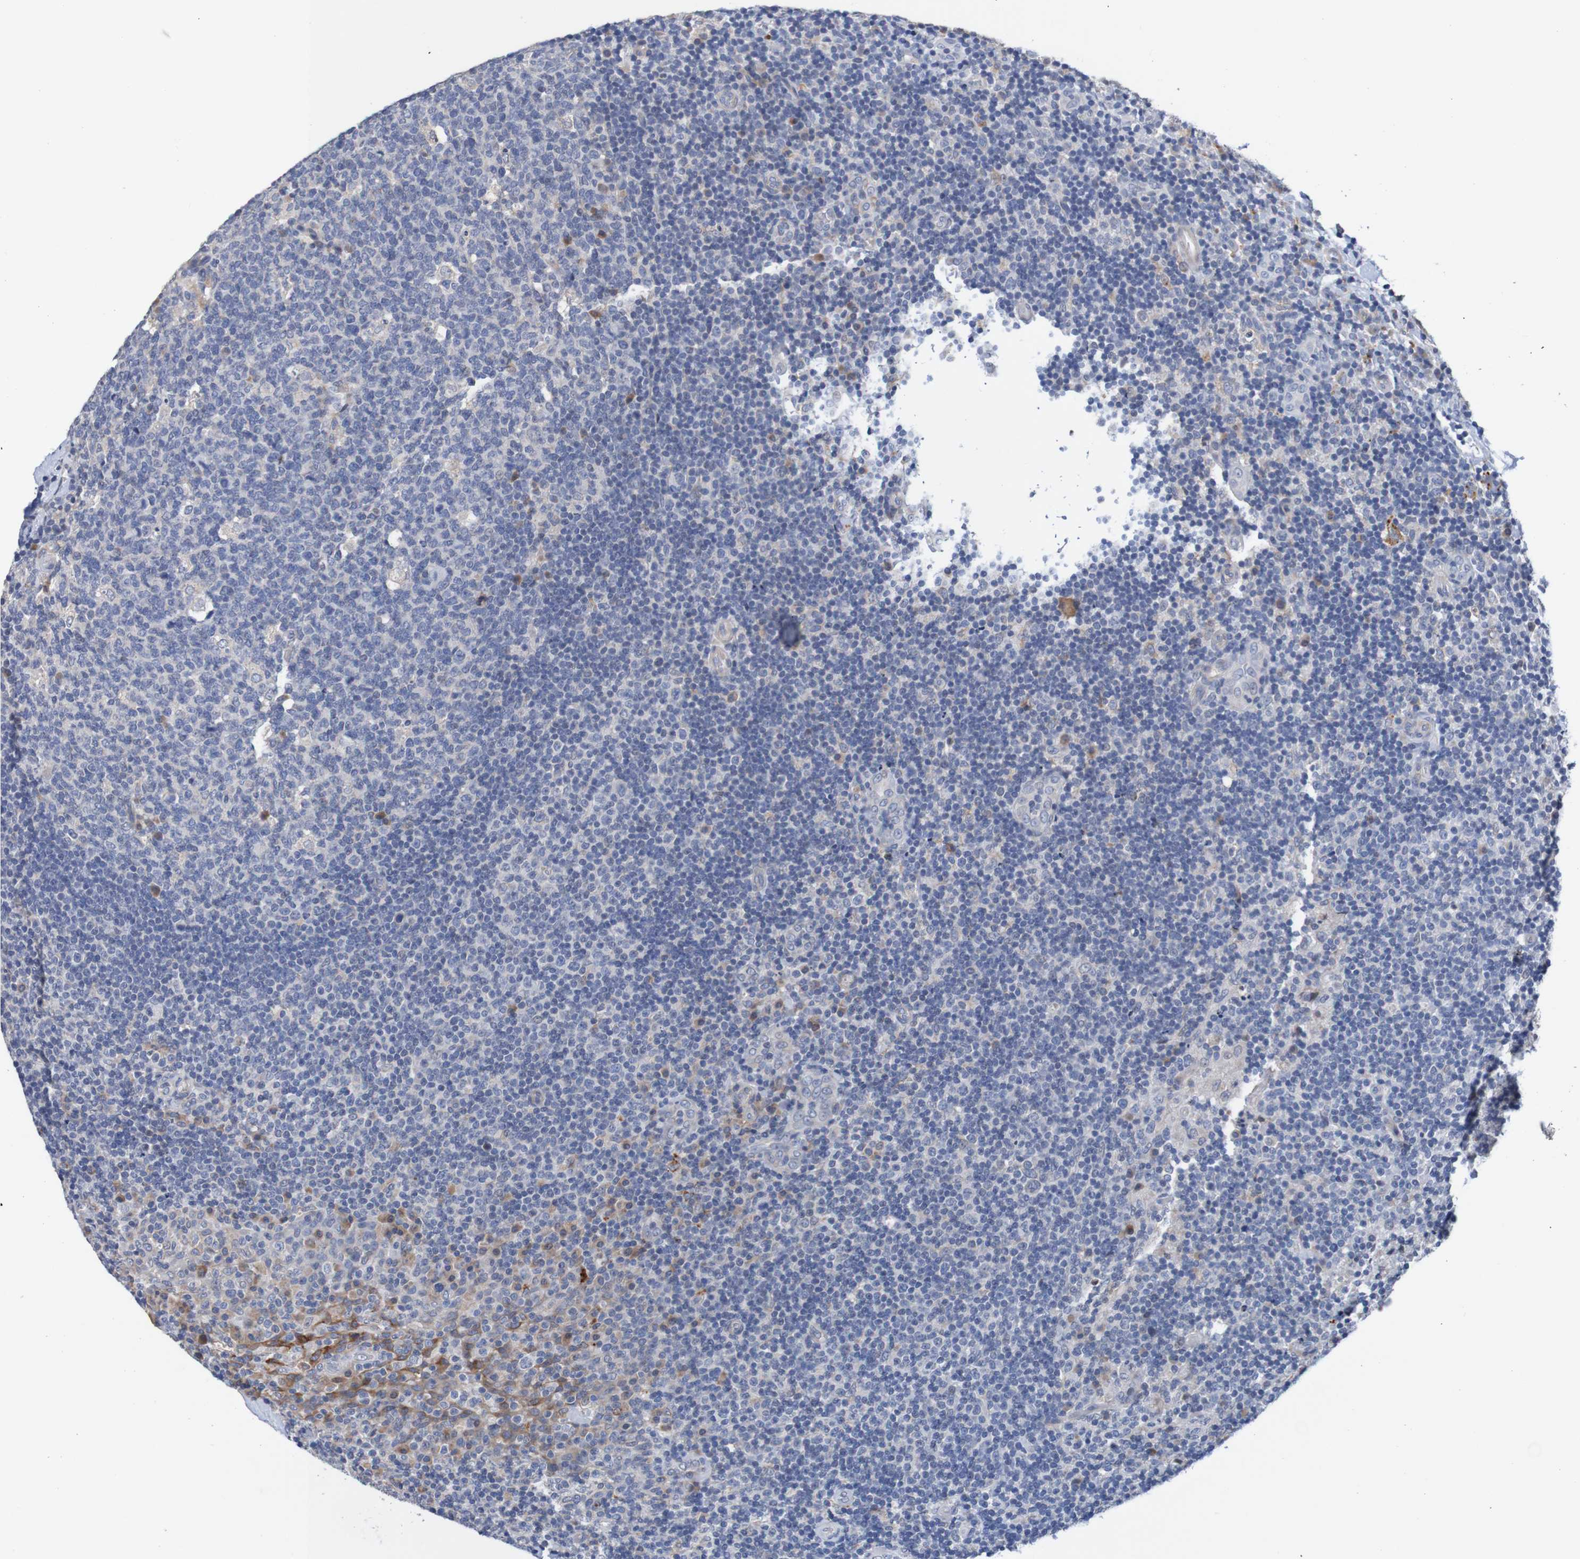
{"staining": {"intensity": "weak", "quantity": "<25%", "location": "cytoplasmic/membranous"}, "tissue": "tonsil", "cell_type": "Germinal center cells", "image_type": "normal", "snomed": [{"axis": "morphology", "description": "Normal tissue, NOS"}, {"axis": "topography", "description": "Tonsil"}], "caption": "An immunohistochemistry (IHC) photomicrograph of benign tonsil is shown. There is no staining in germinal center cells of tonsil. (DAB (3,3'-diaminobenzidine) immunohistochemistry (IHC) with hematoxylin counter stain).", "gene": "FIBP", "patient": {"sex": "male", "age": 17}}